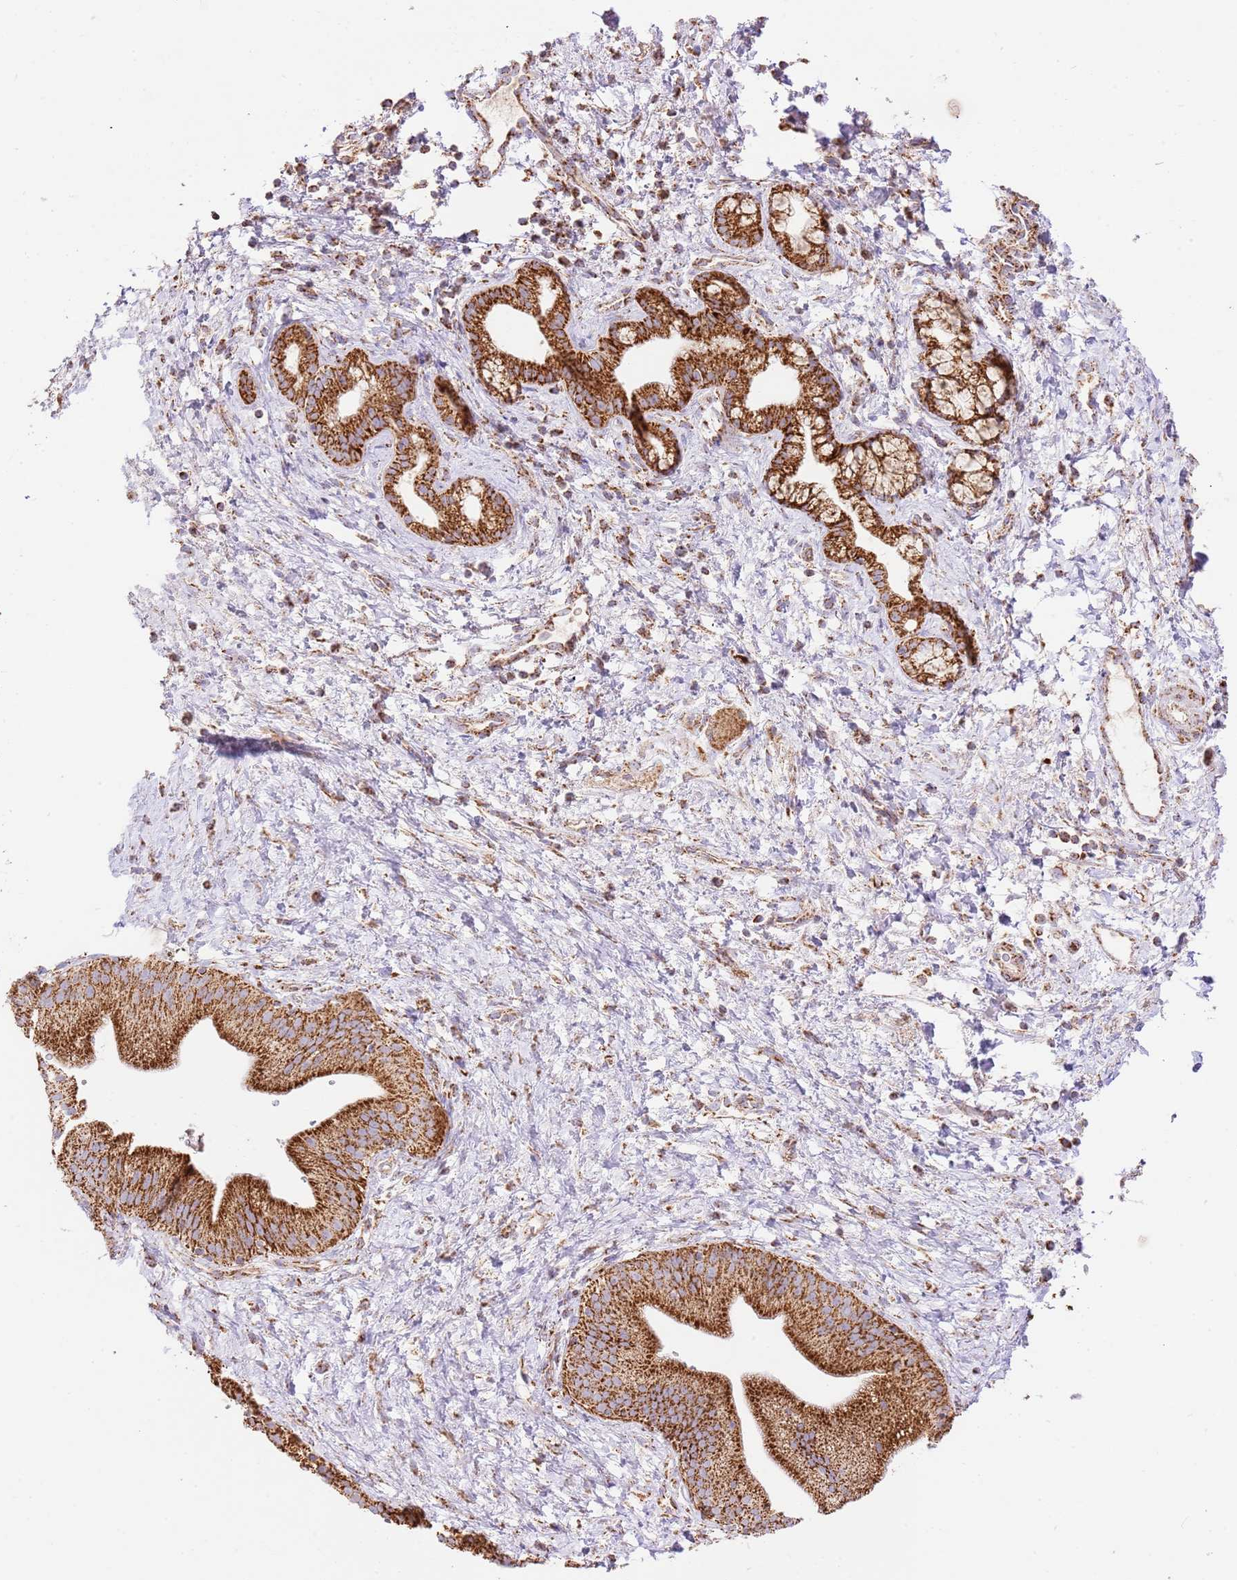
{"staining": {"intensity": "strong", "quantity": ">75%", "location": "cytoplasmic/membranous"}, "tissue": "pancreatic cancer", "cell_type": "Tumor cells", "image_type": "cancer", "snomed": [{"axis": "morphology", "description": "Adenocarcinoma, NOS"}, {"axis": "topography", "description": "Pancreas"}], "caption": "Strong cytoplasmic/membranous staining for a protein is seen in approximately >75% of tumor cells of pancreatic cancer using IHC.", "gene": "ZBTB39", "patient": {"sex": "male", "age": 68}}